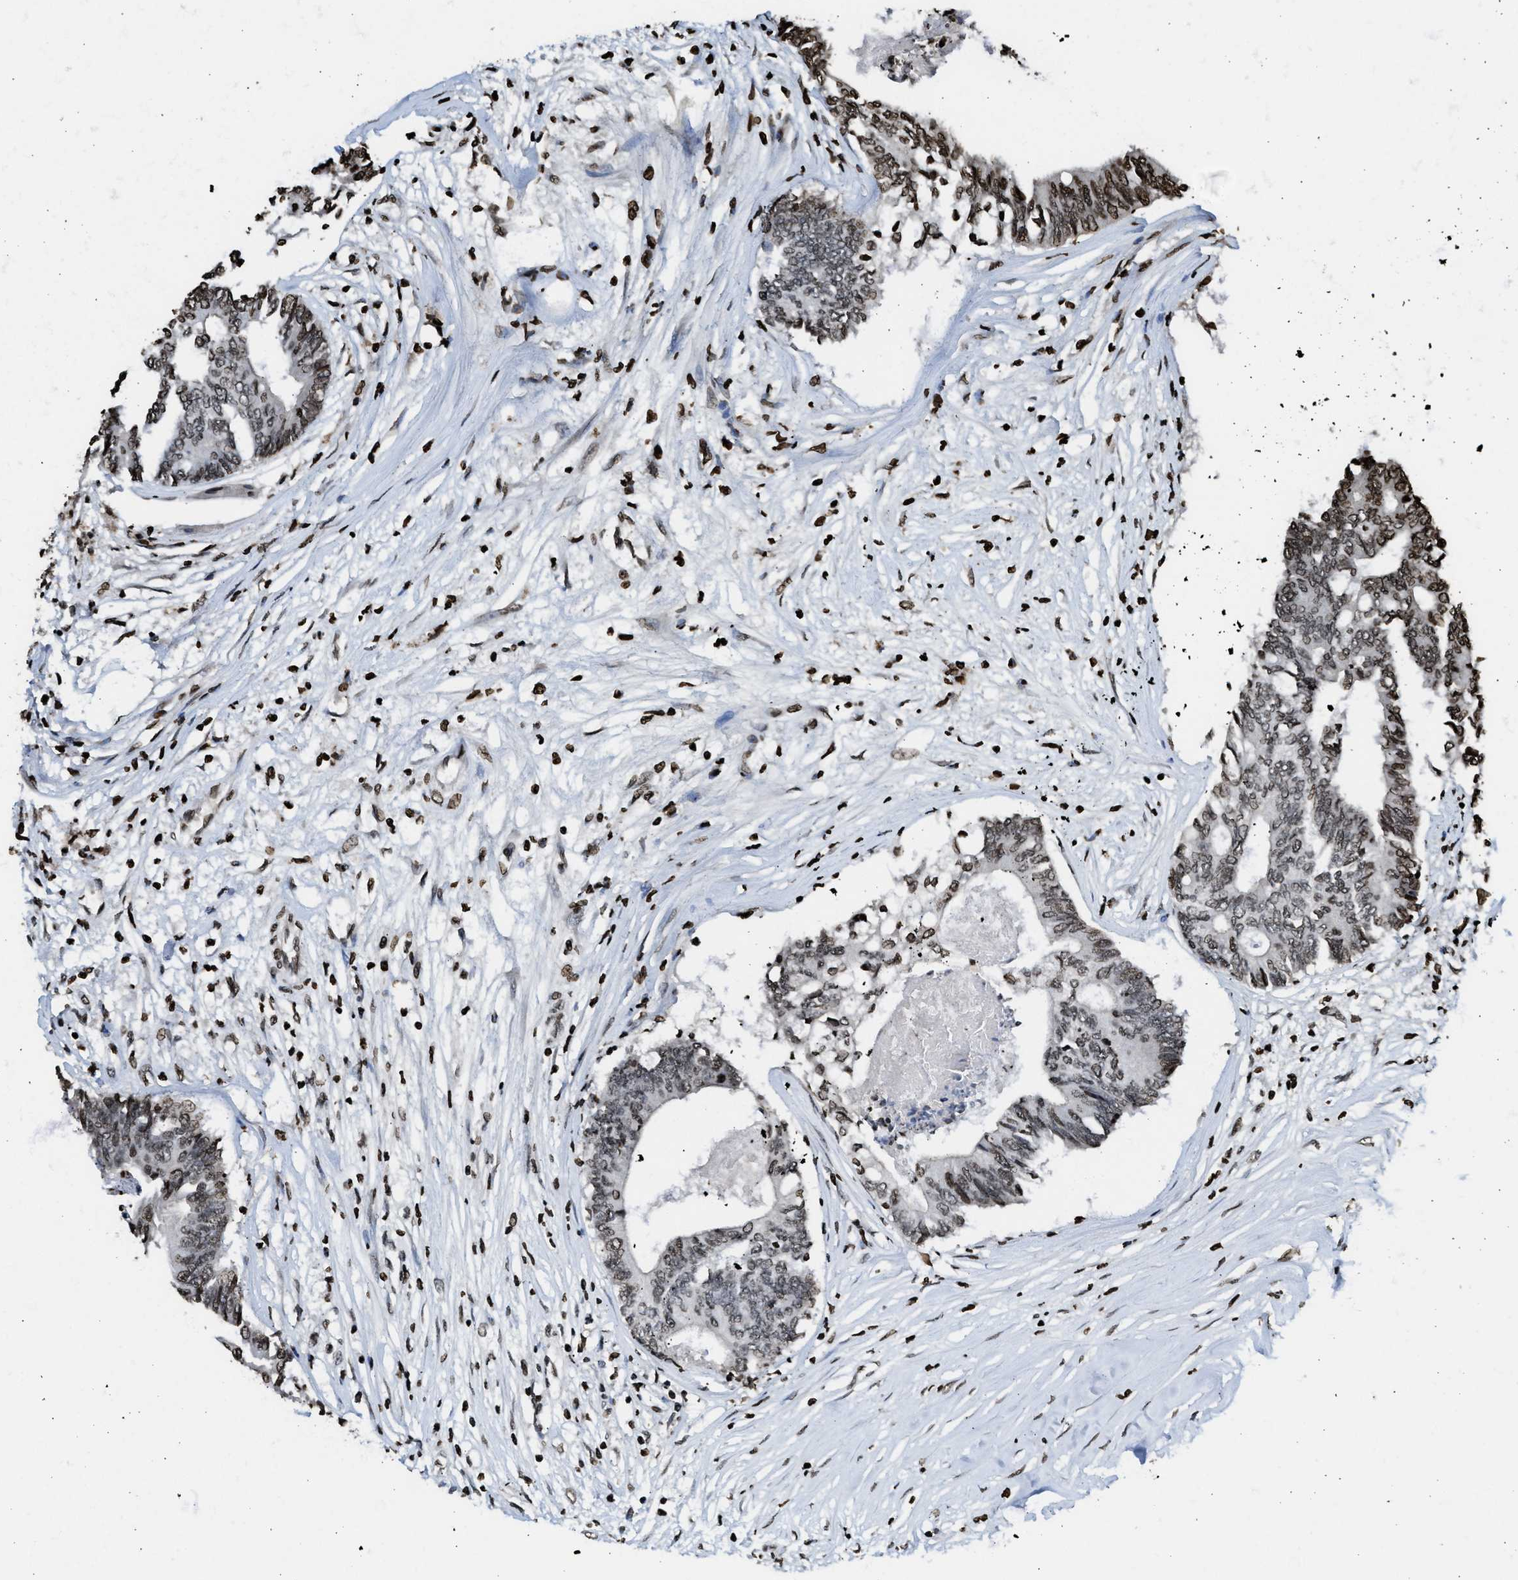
{"staining": {"intensity": "weak", "quantity": ">75%", "location": "nuclear"}, "tissue": "colorectal cancer", "cell_type": "Tumor cells", "image_type": "cancer", "snomed": [{"axis": "morphology", "description": "Adenocarcinoma, NOS"}, {"axis": "topography", "description": "Rectum"}], "caption": "Tumor cells show low levels of weak nuclear staining in about >75% of cells in adenocarcinoma (colorectal).", "gene": "RRAGC", "patient": {"sex": "male", "age": 63}}